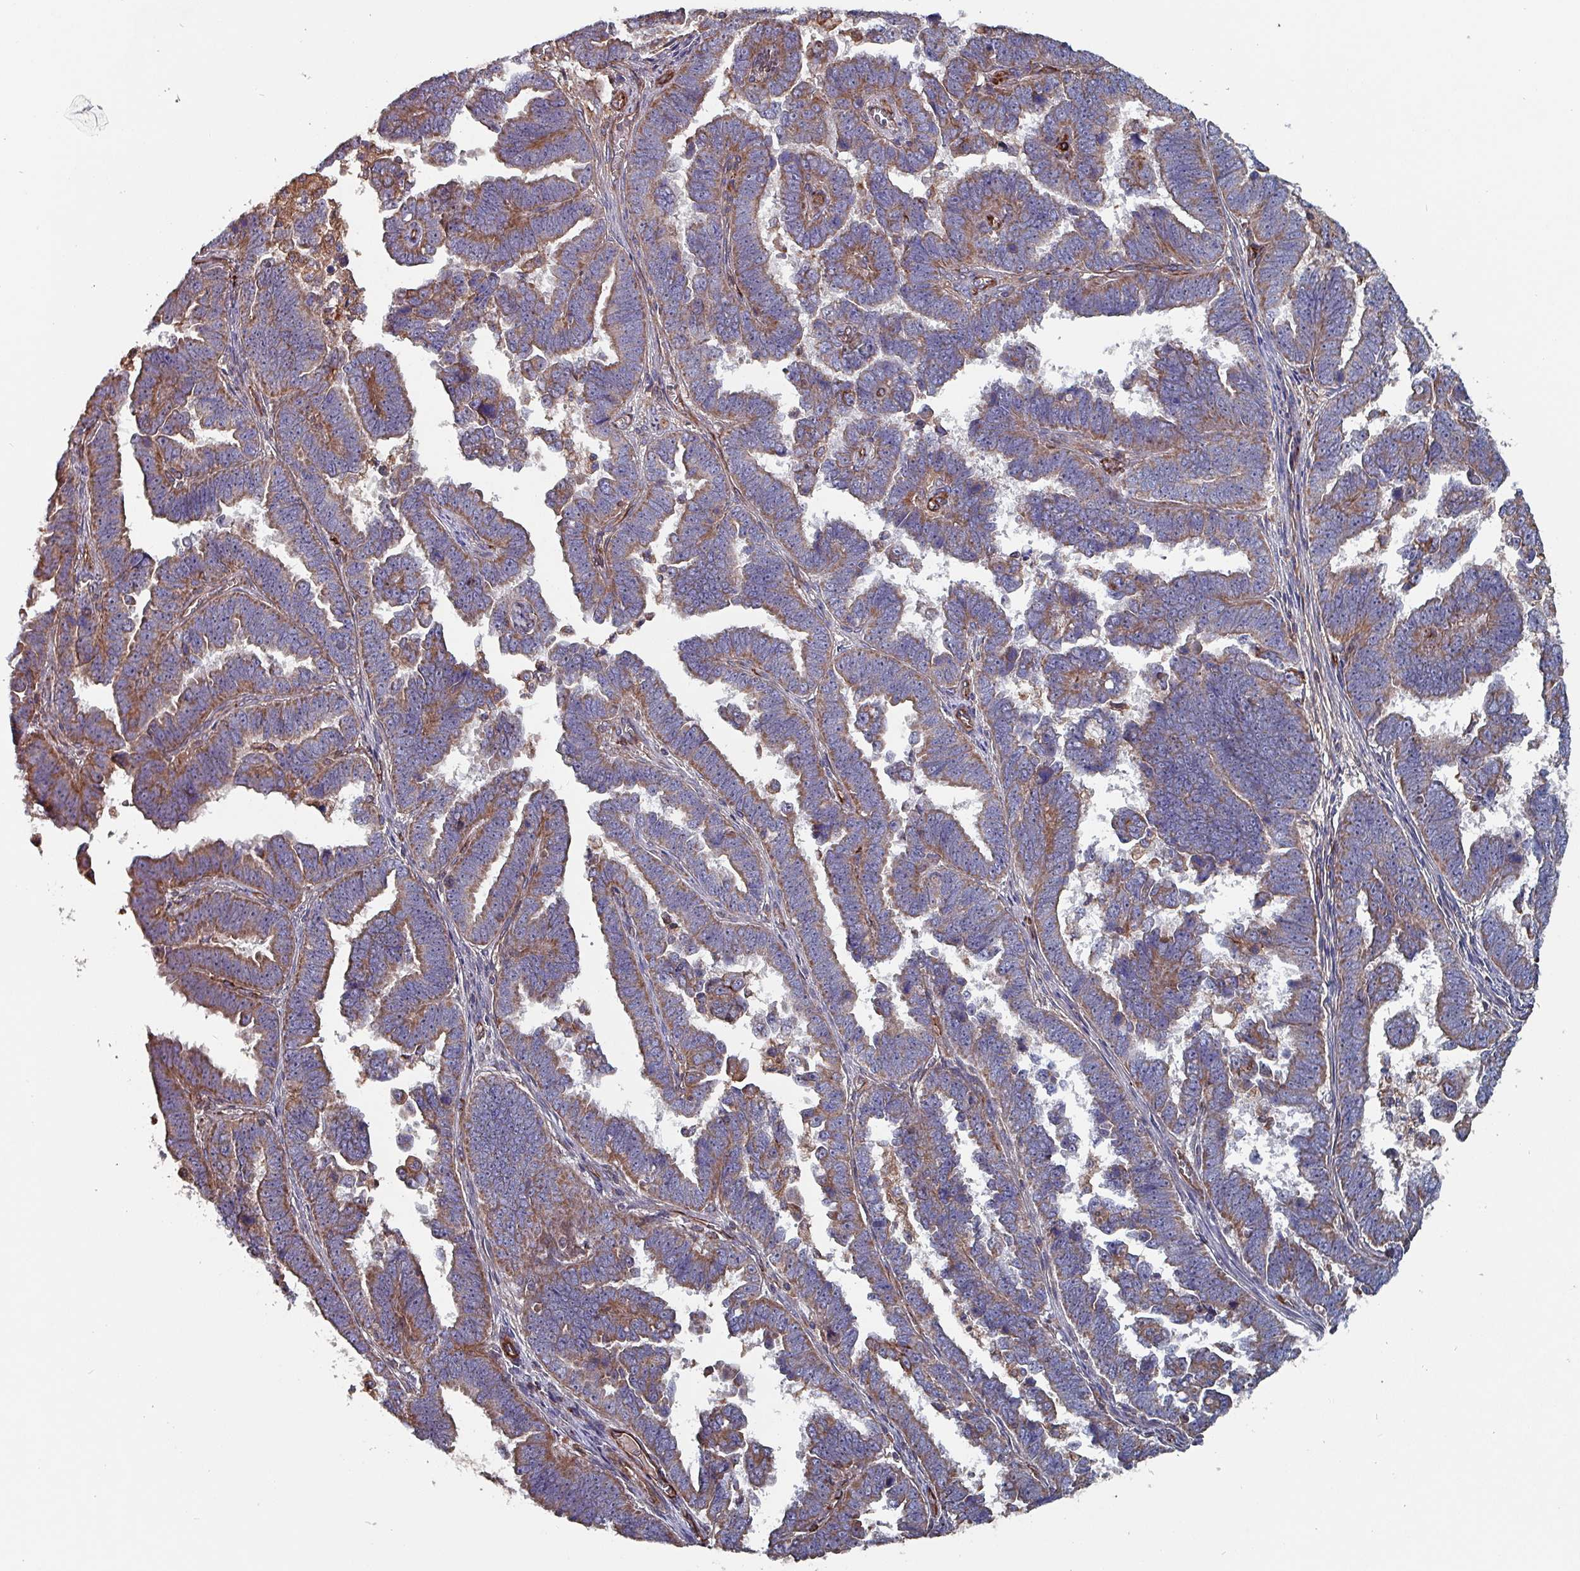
{"staining": {"intensity": "moderate", "quantity": "25%-75%", "location": "cytoplasmic/membranous"}, "tissue": "endometrial cancer", "cell_type": "Tumor cells", "image_type": "cancer", "snomed": [{"axis": "morphology", "description": "Adenocarcinoma, NOS"}, {"axis": "topography", "description": "Endometrium"}], "caption": "A histopathology image of human endometrial cancer (adenocarcinoma) stained for a protein displays moderate cytoplasmic/membranous brown staining in tumor cells. (IHC, brightfield microscopy, high magnification).", "gene": "ANO10", "patient": {"sex": "female", "age": 75}}